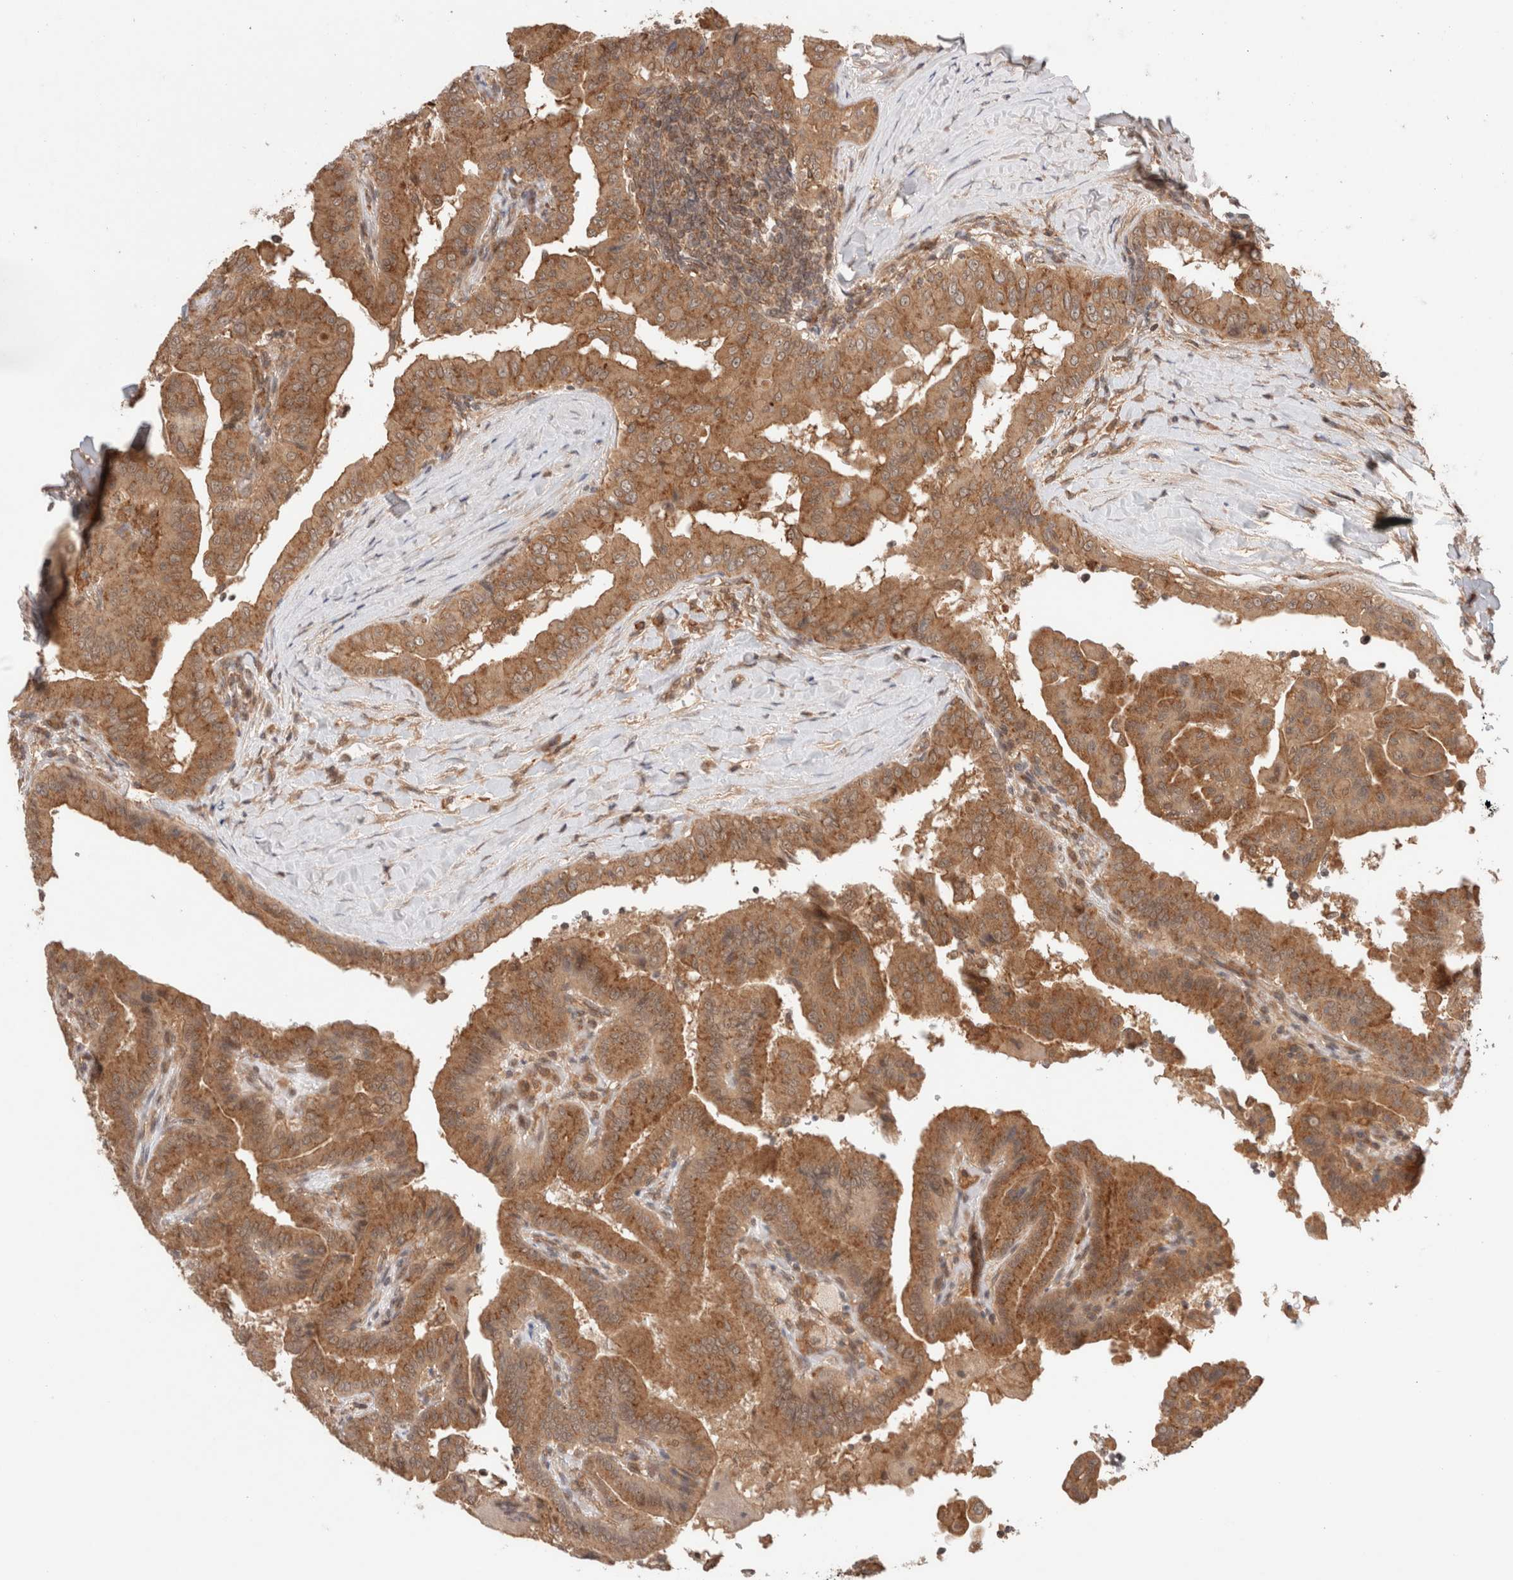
{"staining": {"intensity": "moderate", "quantity": ">75%", "location": "cytoplasmic/membranous"}, "tissue": "thyroid cancer", "cell_type": "Tumor cells", "image_type": "cancer", "snomed": [{"axis": "morphology", "description": "Papillary adenocarcinoma, NOS"}, {"axis": "topography", "description": "Thyroid gland"}], "caption": "Tumor cells display moderate cytoplasmic/membranous staining in approximately >75% of cells in thyroid papillary adenocarcinoma.", "gene": "SIKE1", "patient": {"sex": "male", "age": 33}}